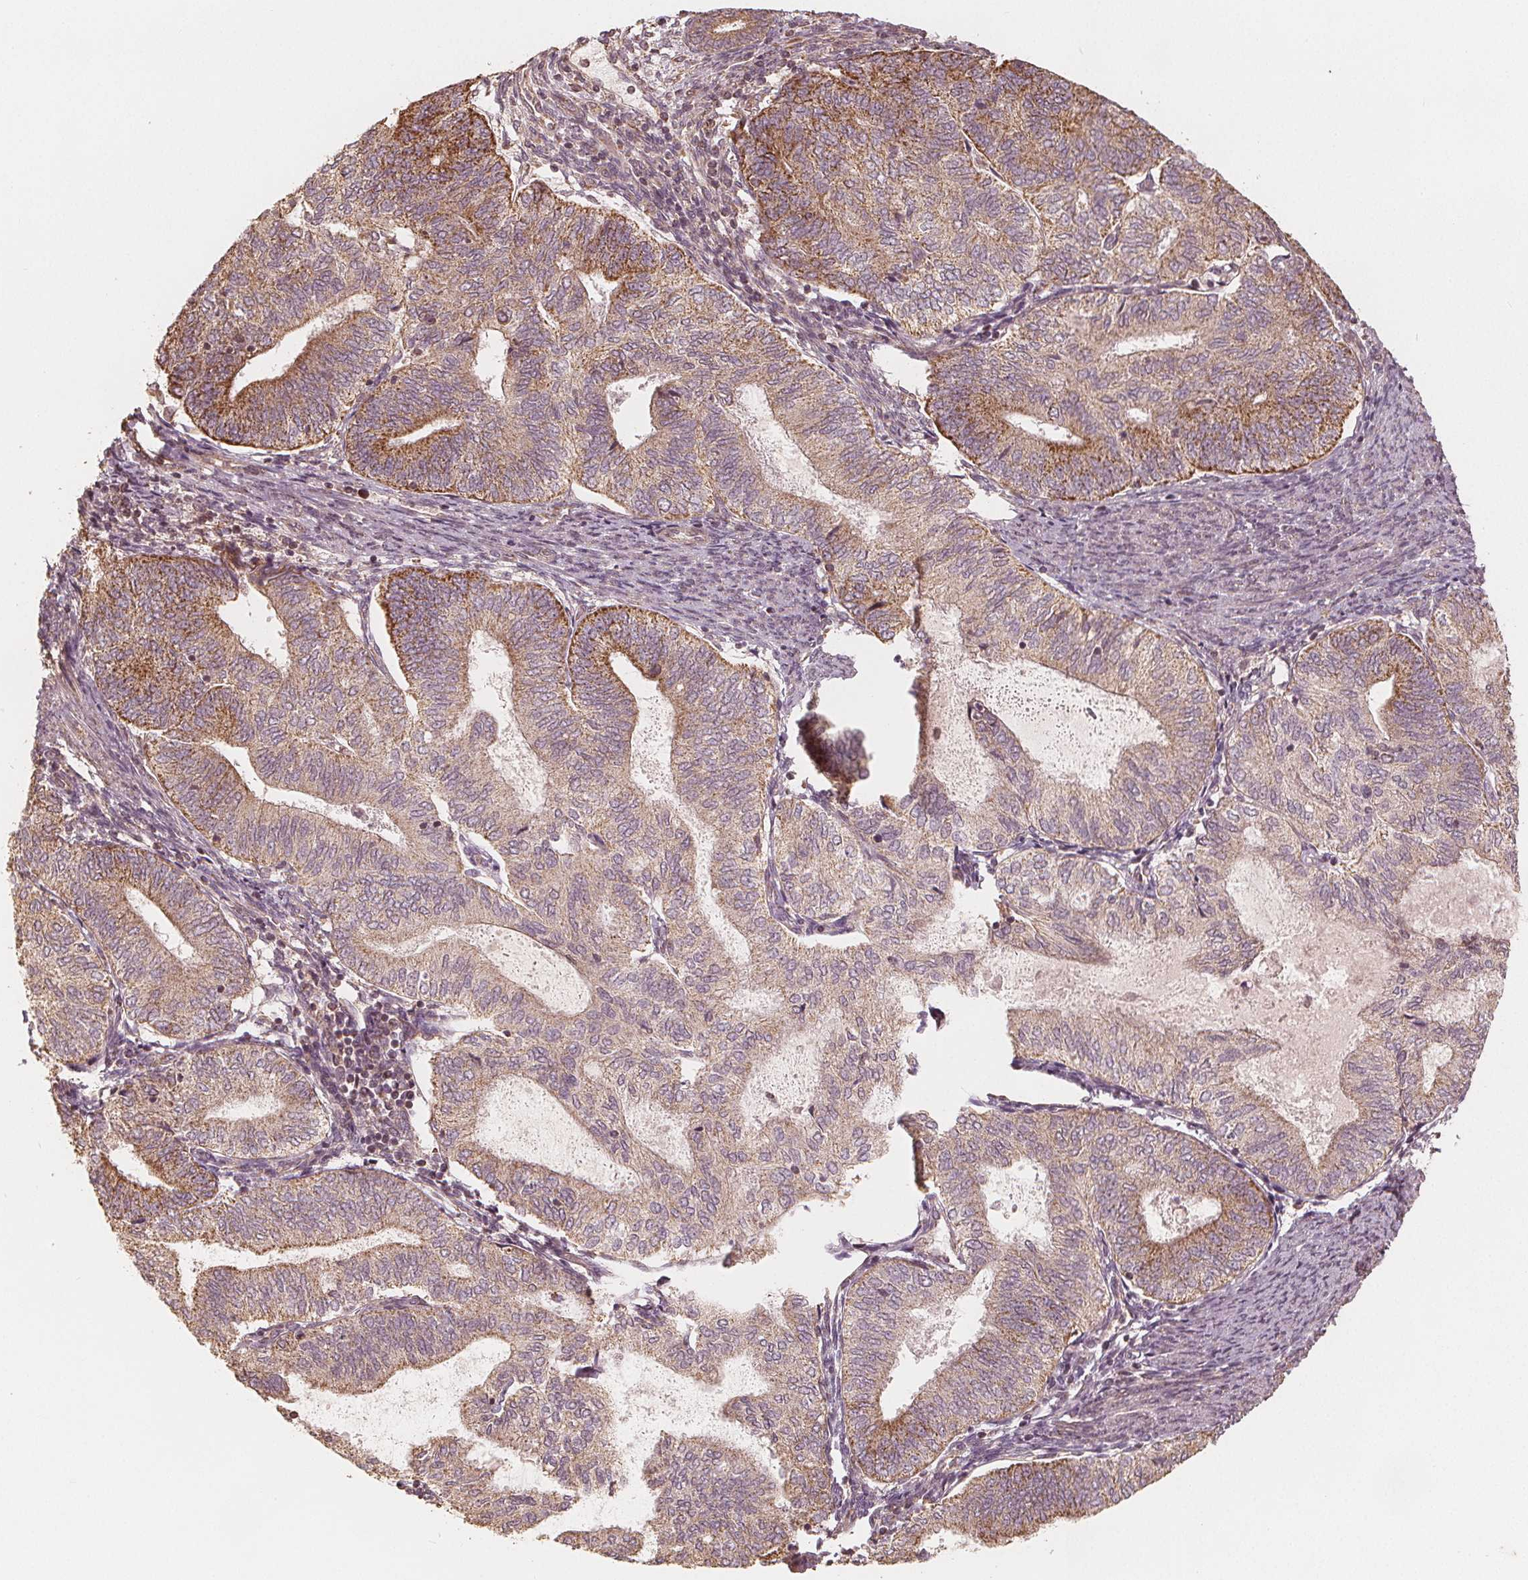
{"staining": {"intensity": "moderate", "quantity": ">75%", "location": "cytoplasmic/membranous"}, "tissue": "endometrial cancer", "cell_type": "Tumor cells", "image_type": "cancer", "snomed": [{"axis": "morphology", "description": "Adenocarcinoma, NOS"}, {"axis": "topography", "description": "Endometrium"}], "caption": "Immunohistochemistry (IHC) of endometrial cancer (adenocarcinoma) shows medium levels of moderate cytoplasmic/membranous staining in about >75% of tumor cells.", "gene": "PEX26", "patient": {"sex": "female", "age": 65}}